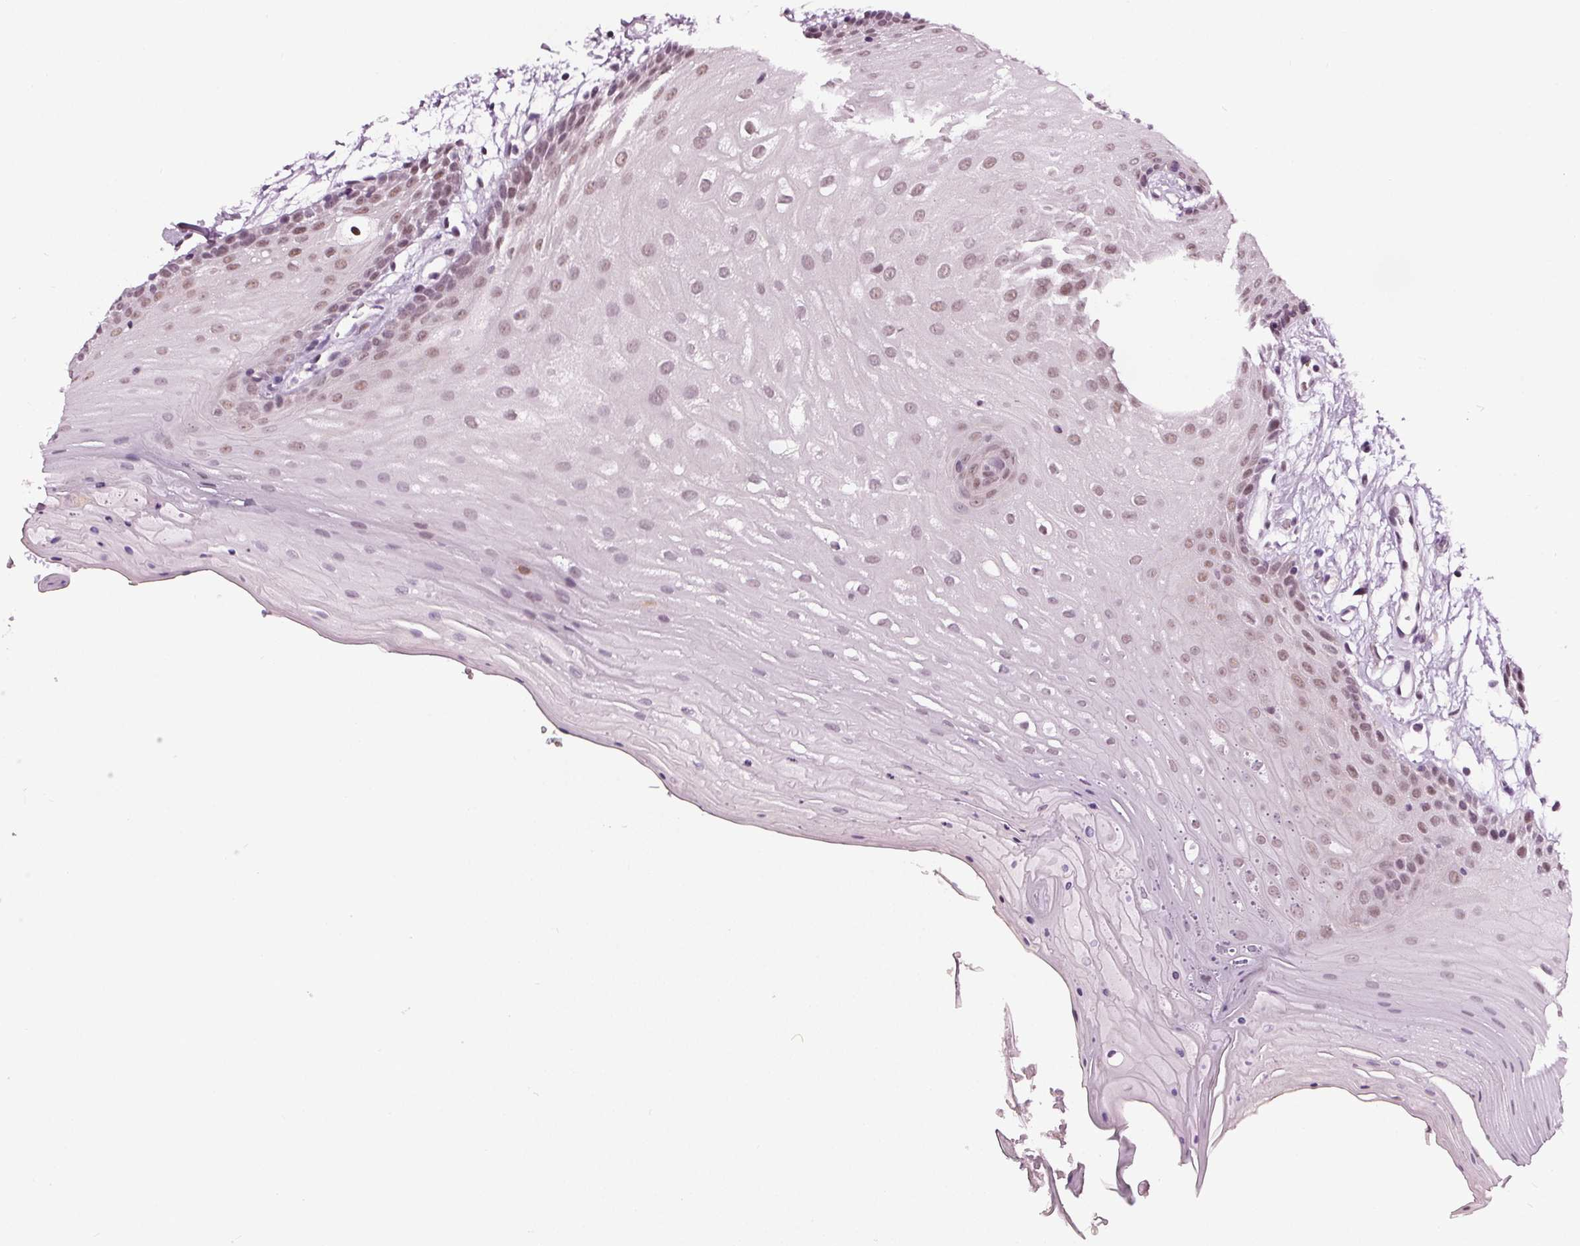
{"staining": {"intensity": "weak", "quantity": ">75%", "location": "nuclear"}, "tissue": "oral mucosa", "cell_type": "Squamous epithelial cells", "image_type": "normal", "snomed": [{"axis": "morphology", "description": "Normal tissue, NOS"}, {"axis": "morphology", "description": "Squamous cell carcinoma, NOS"}, {"axis": "topography", "description": "Oral tissue"}, {"axis": "topography", "description": "Tounge, NOS"}, {"axis": "topography", "description": "Head-Neck"}], "caption": "Brown immunohistochemical staining in unremarkable human oral mucosa reveals weak nuclear expression in about >75% of squamous epithelial cells.", "gene": "IWS1", "patient": {"sex": "male", "age": 62}}